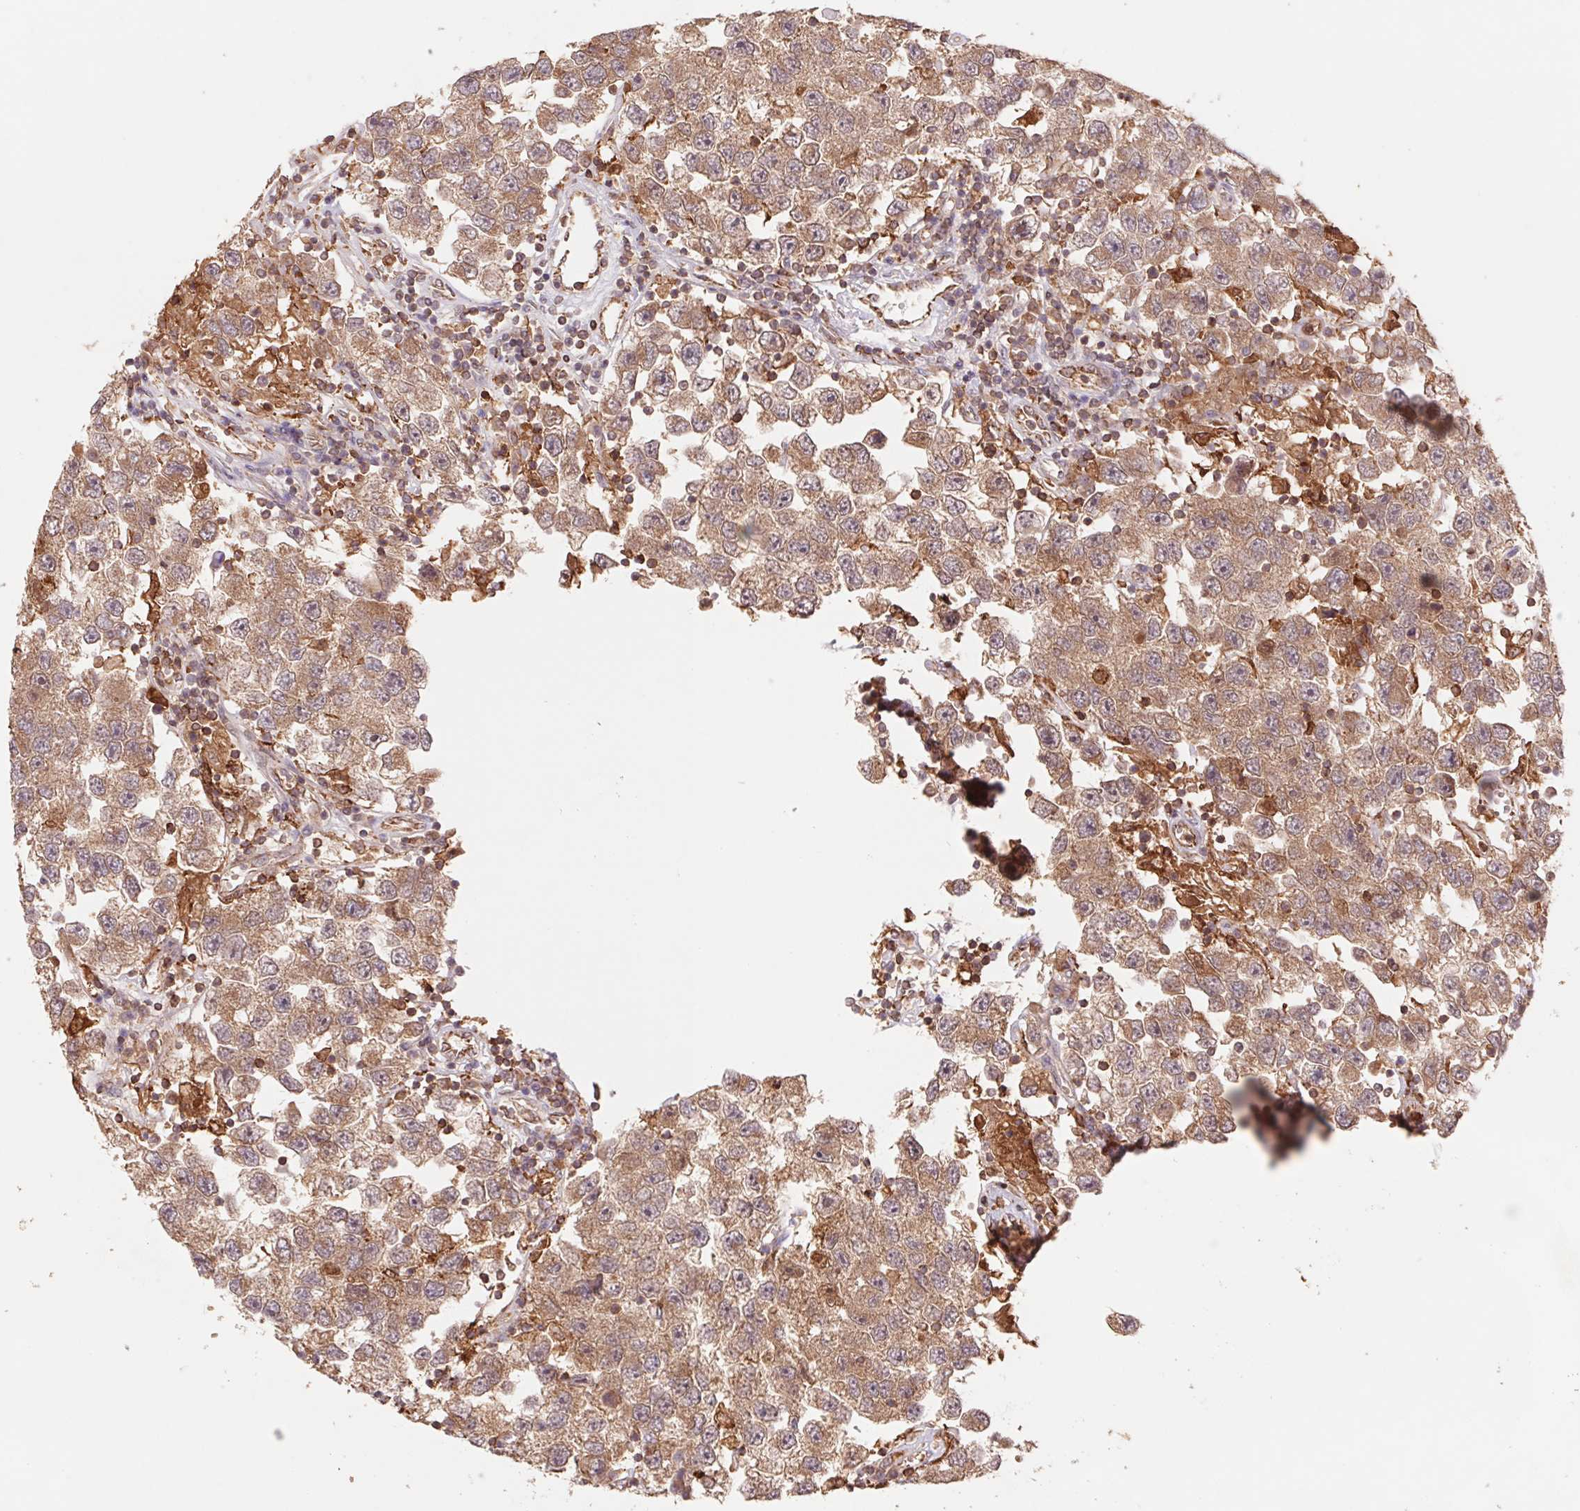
{"staining": {"intensity": "moderate", "quantity": ">75%", "location": "cytoplasmic/membranous"}, "tissue": "testis cancer", "cell_type": "Tumor cells", "image_type": "cancer", "snomed": [{"axis": "morphology", "description": "Seminoma, NOS"}, {"axis": "topography", "description": "Testis"}], "caption": "Testis cancer (seminoma) was stained to show a protein in brown. There is medium levels of moderate cytoplasmic/membranous positivity in approximately >75% of tumor cells.", "gene": "URM1", "patient": {"sex": "male", "age": 26}}